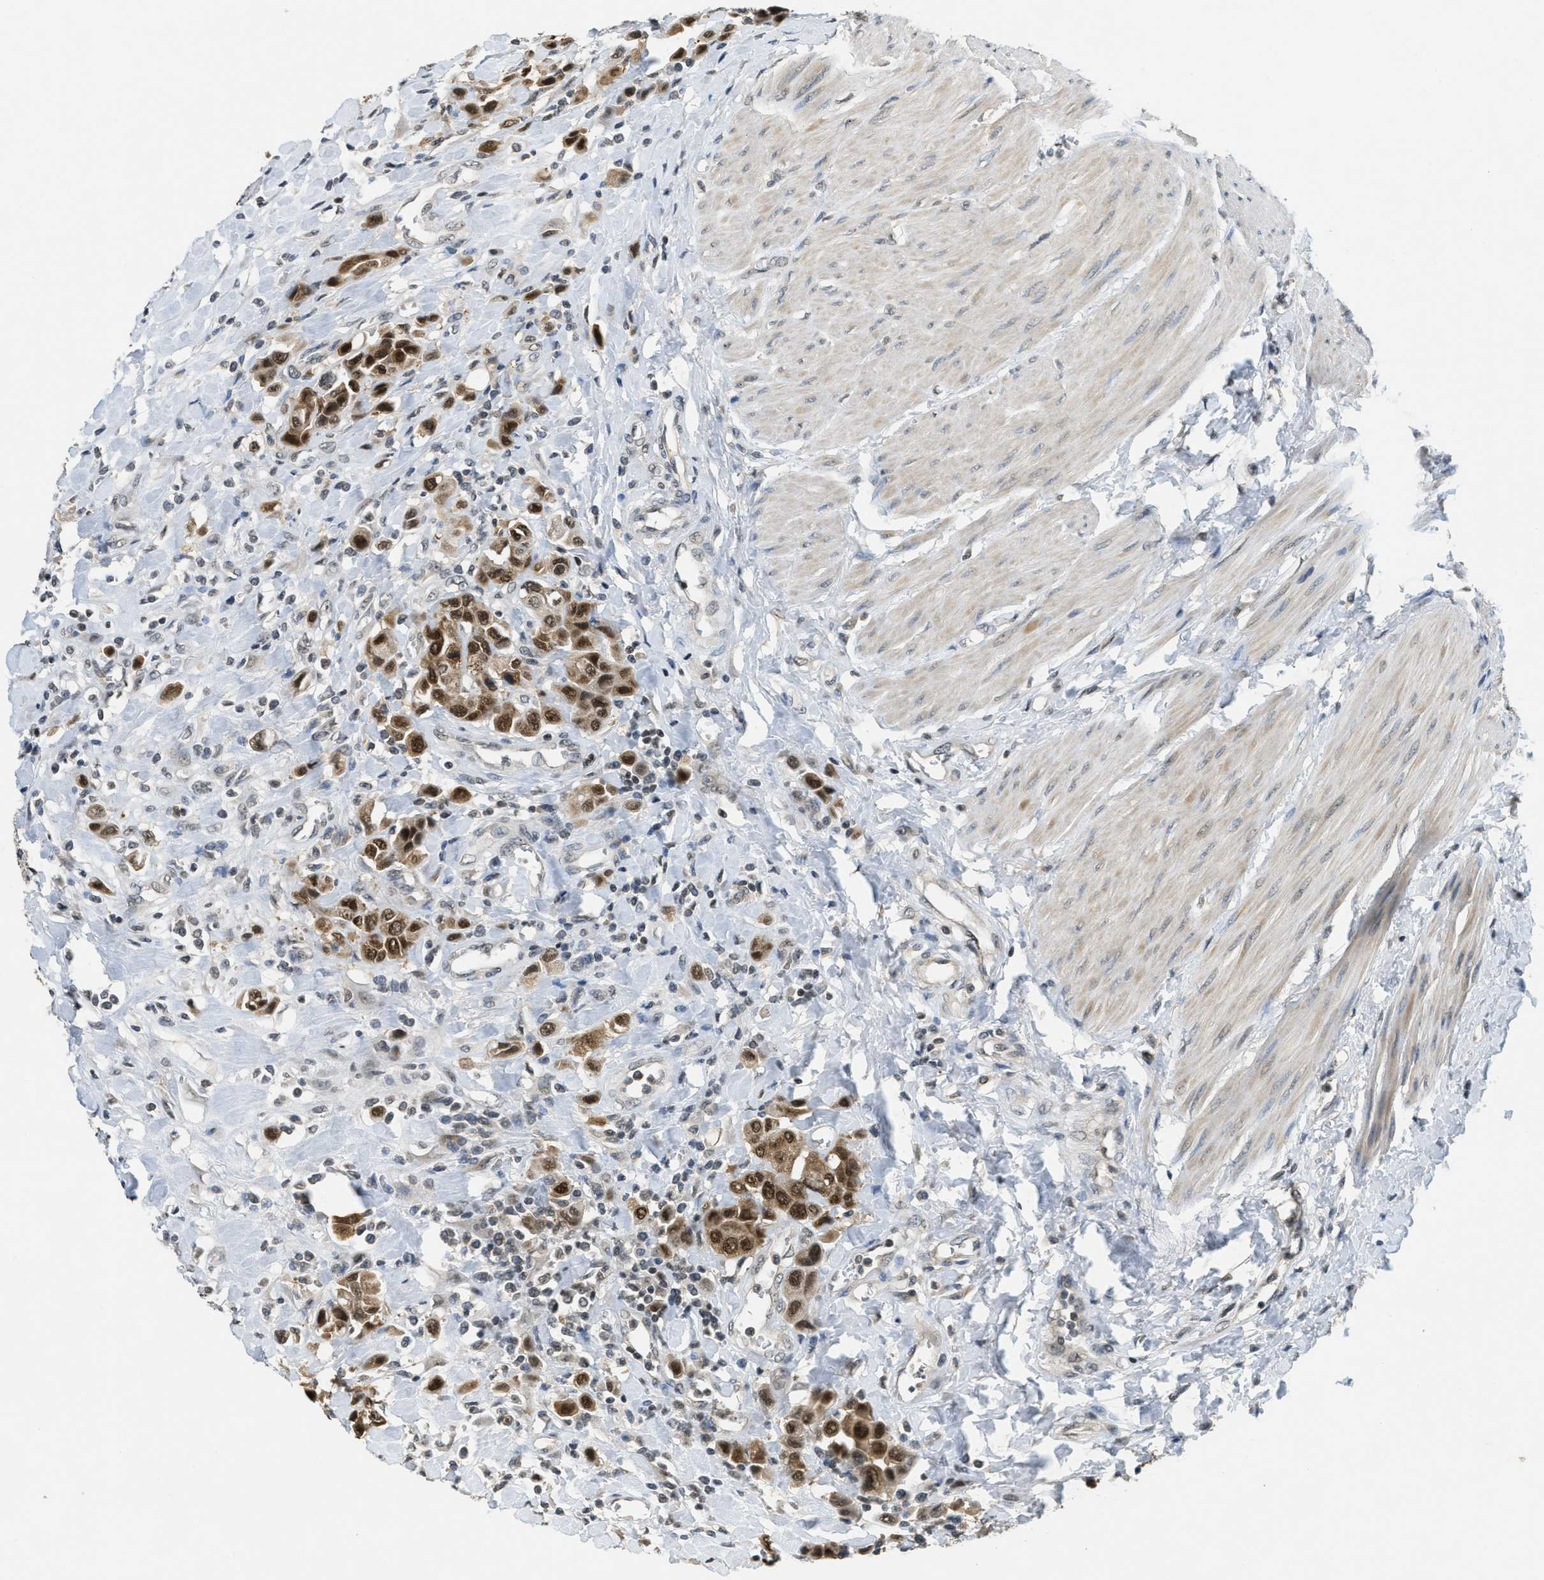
{"staining": {"intensity": "strong", "quantity": ">75%", "location": "cytoplasmic/membranous,nuclear"}, "tissue": "urothelial cancer", "cell_type": "Tumor cells", "image_type": "cancer", "snomed": [{"axis": "morphology", "description": "Urothelial carcinoma, High grade"}, {"axis": "topography", "description": "Urinary bladder"}], "caption": "High-grade urothelial carcinoma tissue reveals strong cytoplasmic/membranous and nuclear staining in approximately >75% of tumor cells", "gene": "DNAJB1", "patient": {"sex": "male", "age": 50}}